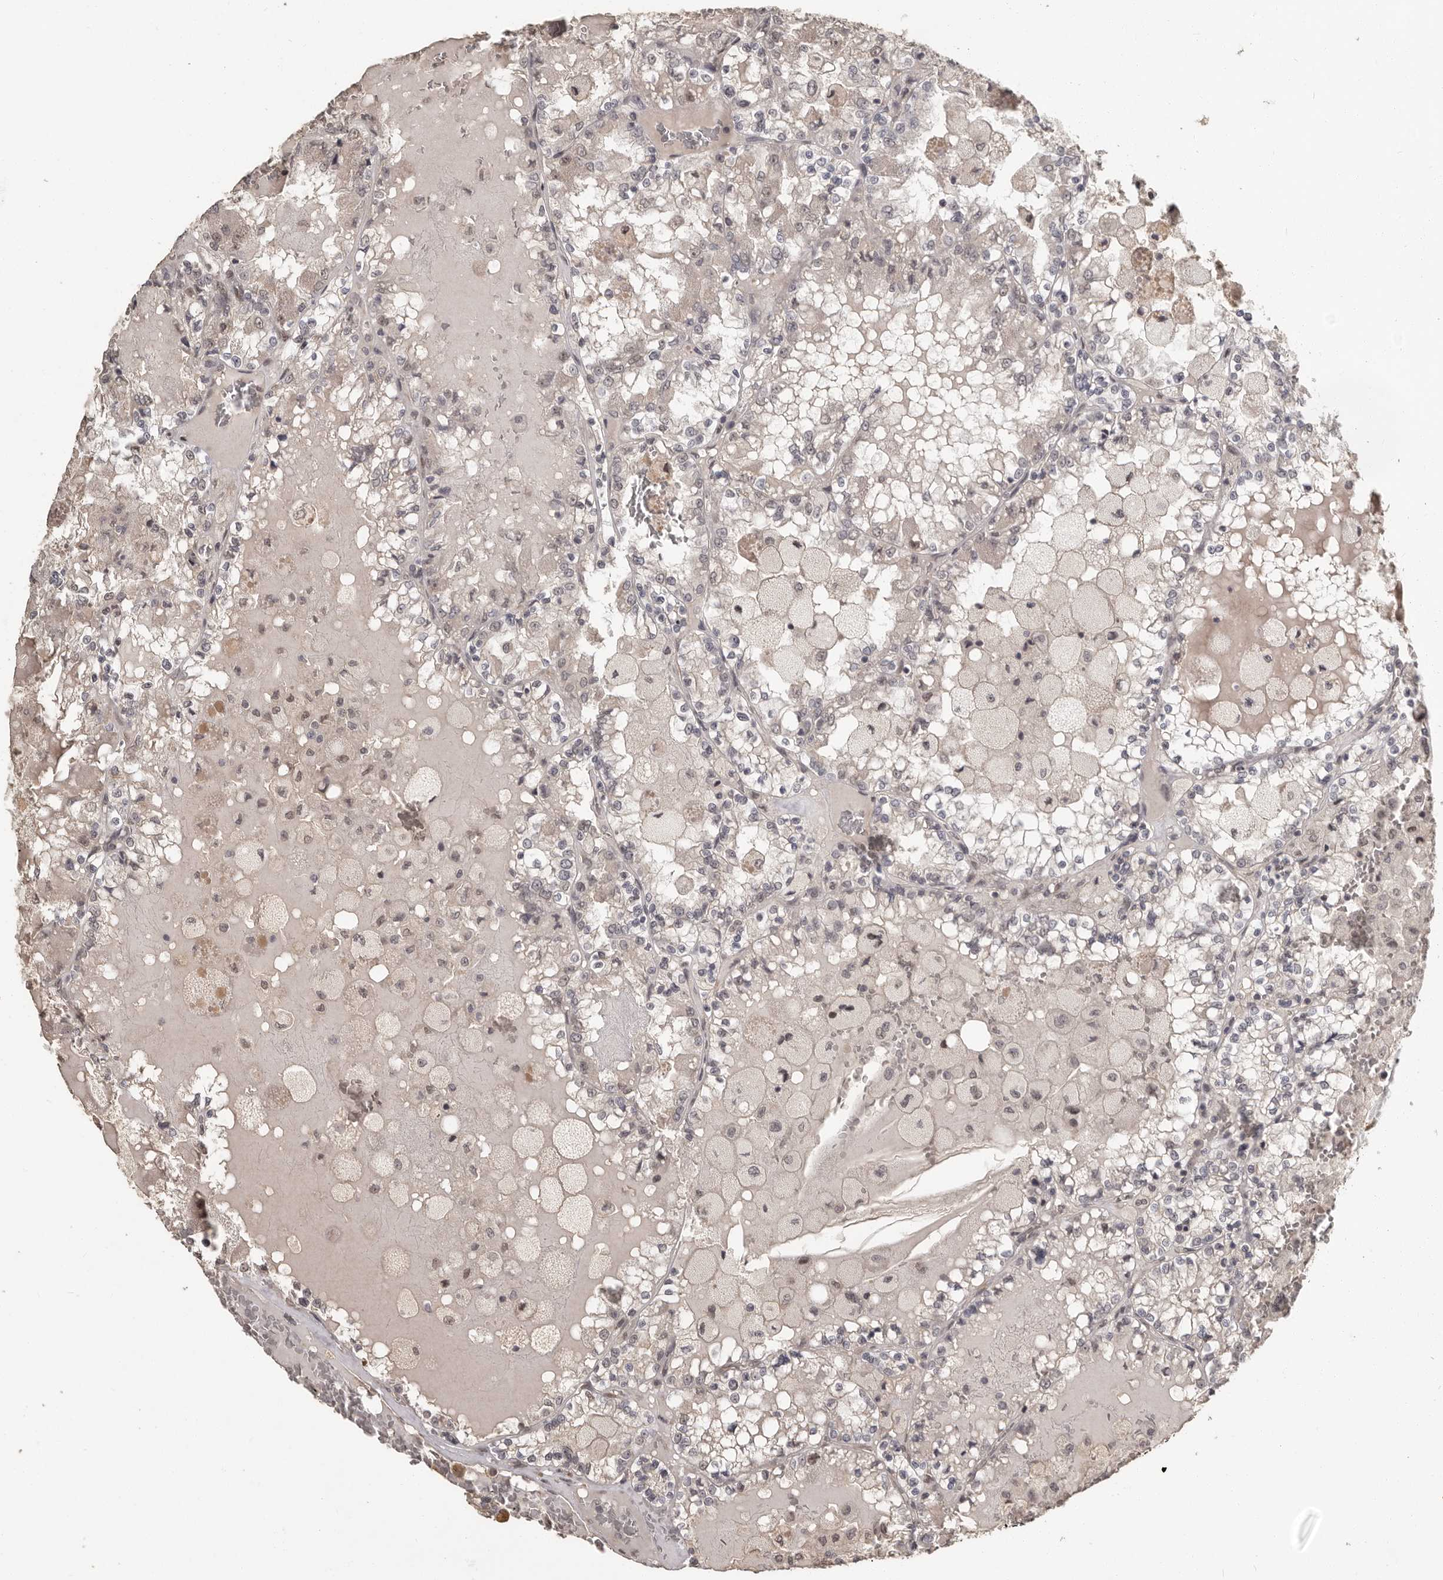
{"staining": {"intensity": "negative", "quantity": "none", "location": "none"}, "tissue": "renal cancer", "cell_type": "Tumor cells", "image_type": "cancer", "snomed": [{"axis": "morphology", "description": "Adenocarcinoma, NOS"}, {"axis": "topography", "description": "Kidney"}], "caption": "Renal cancer stained for a protein using immunohistochemistry reveals no expression tumor cells.", "gene": "ZFP14", "patient": {"sex": "female", "age": 56}}